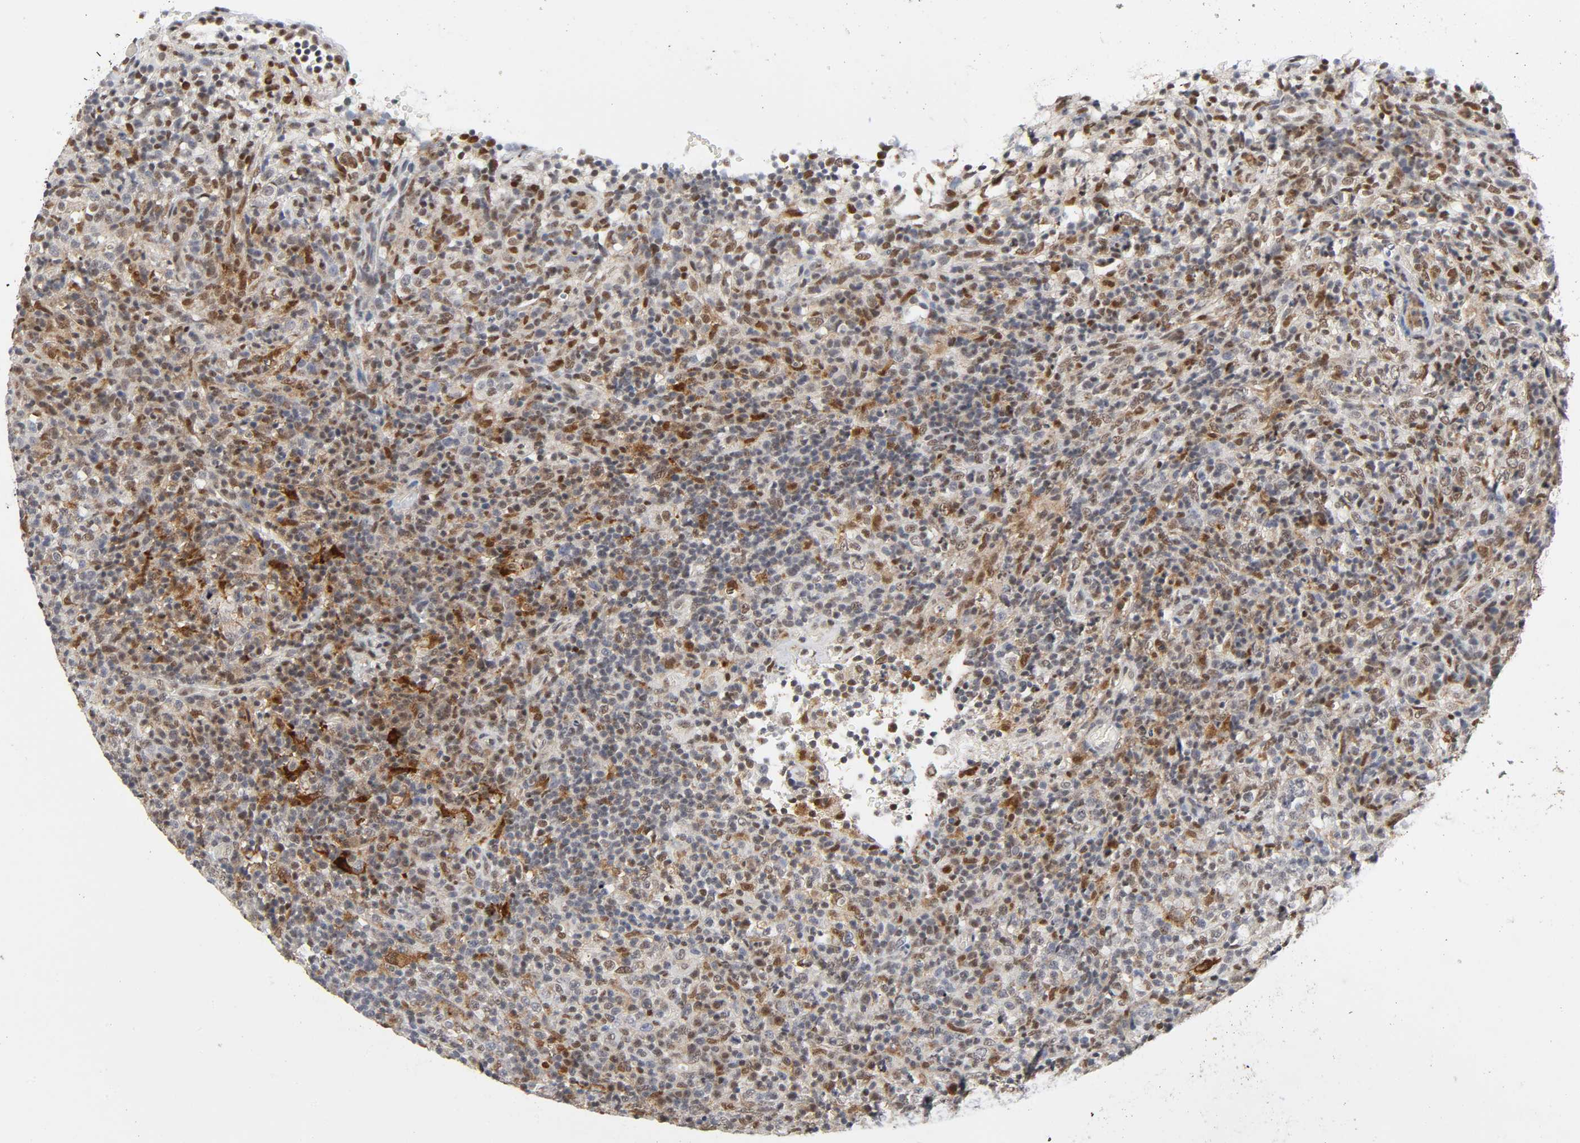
{"staining": {"intensity": "moderate", "quantity": "25%-75%", "location": "cytoplasmic/membranous,nuclear"}, "tissue": "lymphoma", "cell_type": "Tumor cells", "image_type": "cancer", "snomed": [{"axis": "morphology", "description": "Malignant lymphoma, non-Hodgkin's type, High grade"}, {"axis": "topography", "description": "Lymph node"}], "caption": "Moderate cytoplasmic/membranous and nuclear staining for a protein is identified in approximately 25%-75% of tumor cells of malignant lymphoma, non-Hodgkin's type (high-grade) using immunohistochemistry.", "gene": "KAT2B", "patient": {"sex": "female", "age": 76}}